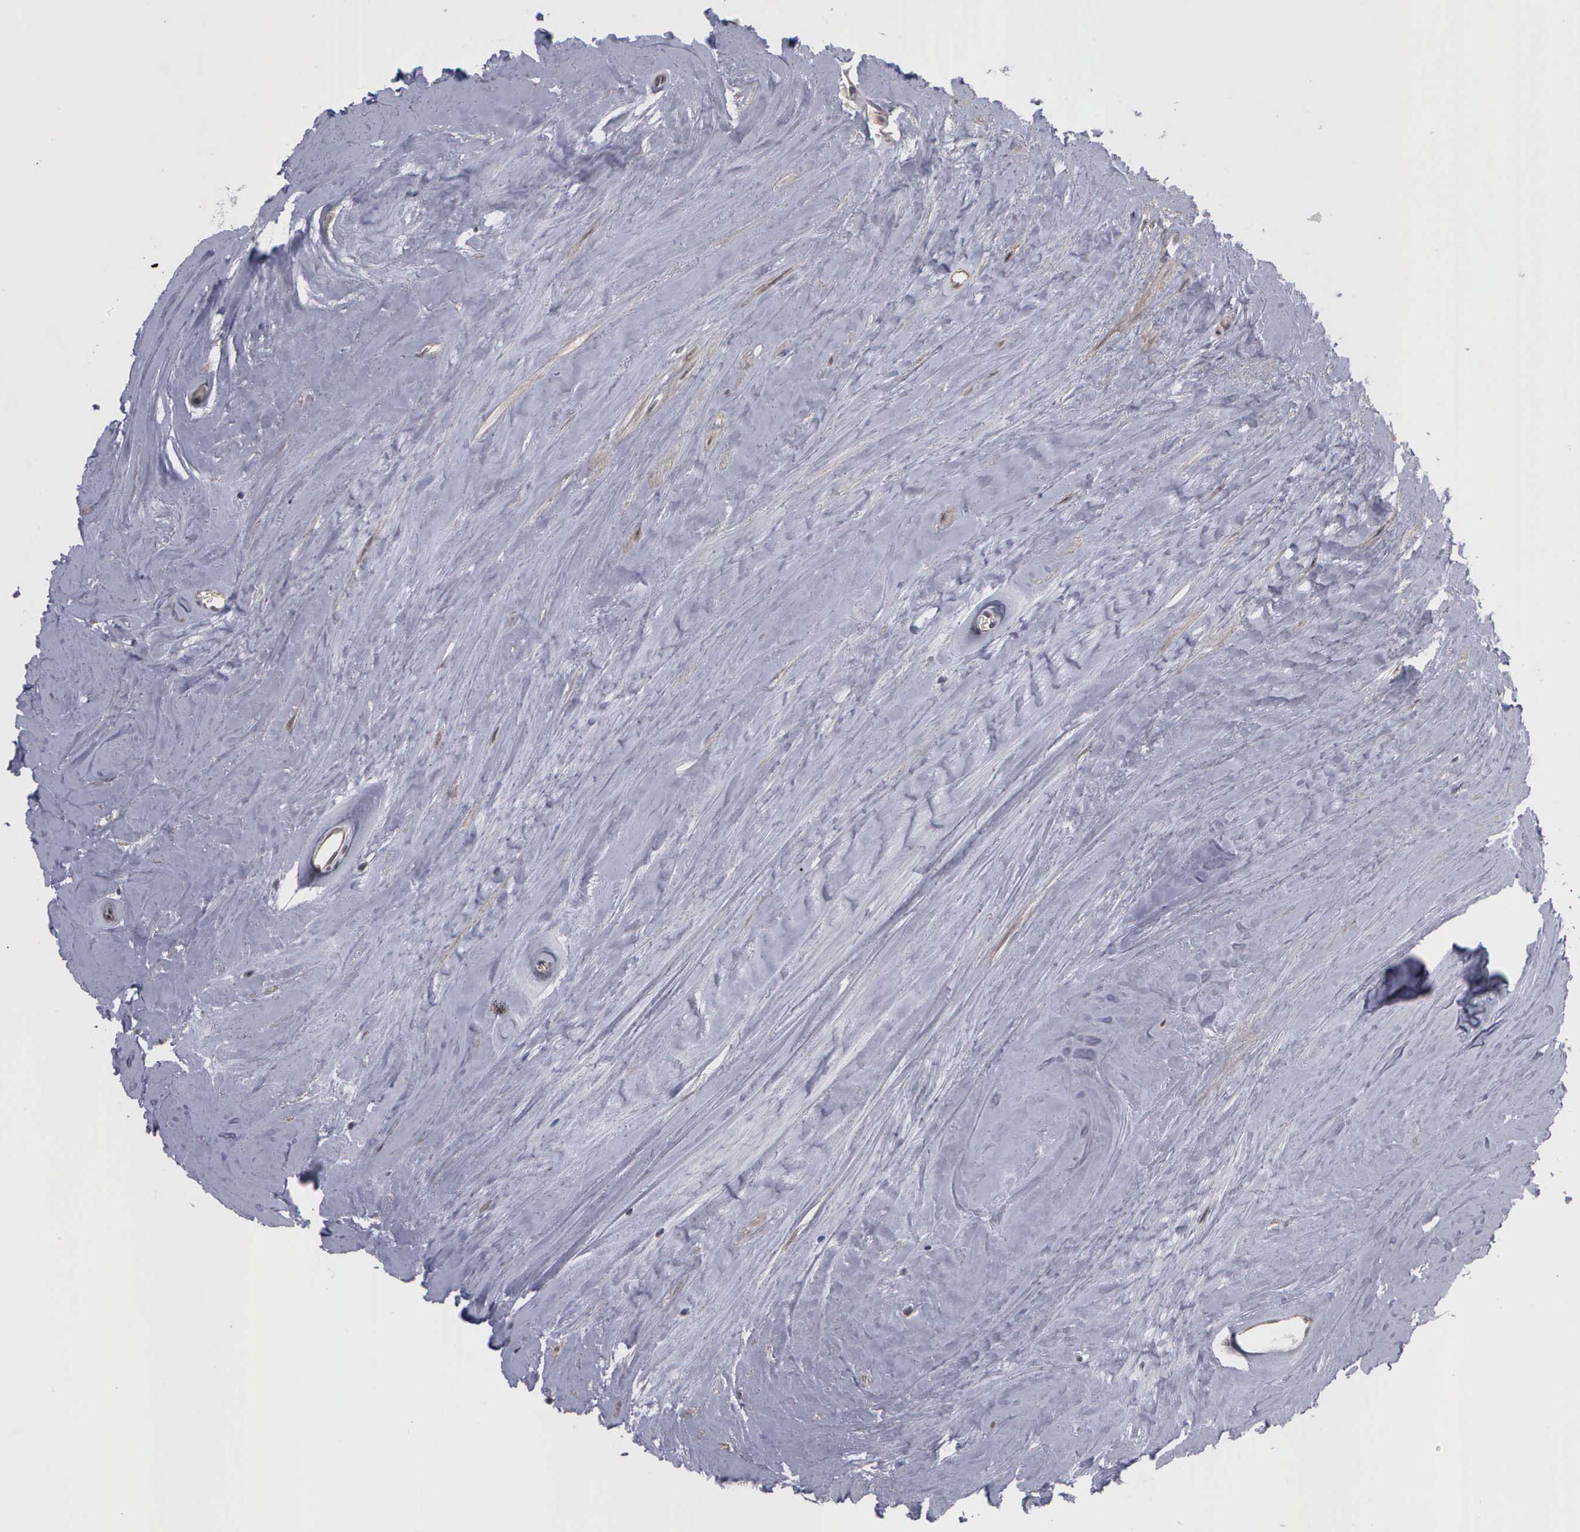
{"staining": {"intensity": "negative", "quantity": "none", "location": "none"}, "tissue": "carcinoid", "cell_type": "Tumor cells", "image_type": "cancer", "snomed": [{"axis": "morphology", "description": "Carcinoid, malignant, NOS"}, {"axis": "topography", "description": "Small intestine"}], "caption": "Tumor cells show no significant positivity in carcinoid. (DAB immunohistochemistry (IHC) with hematoxylin counter stain).", "gene": "MMP9", "patient": {"sex": "male", "age": 60}}